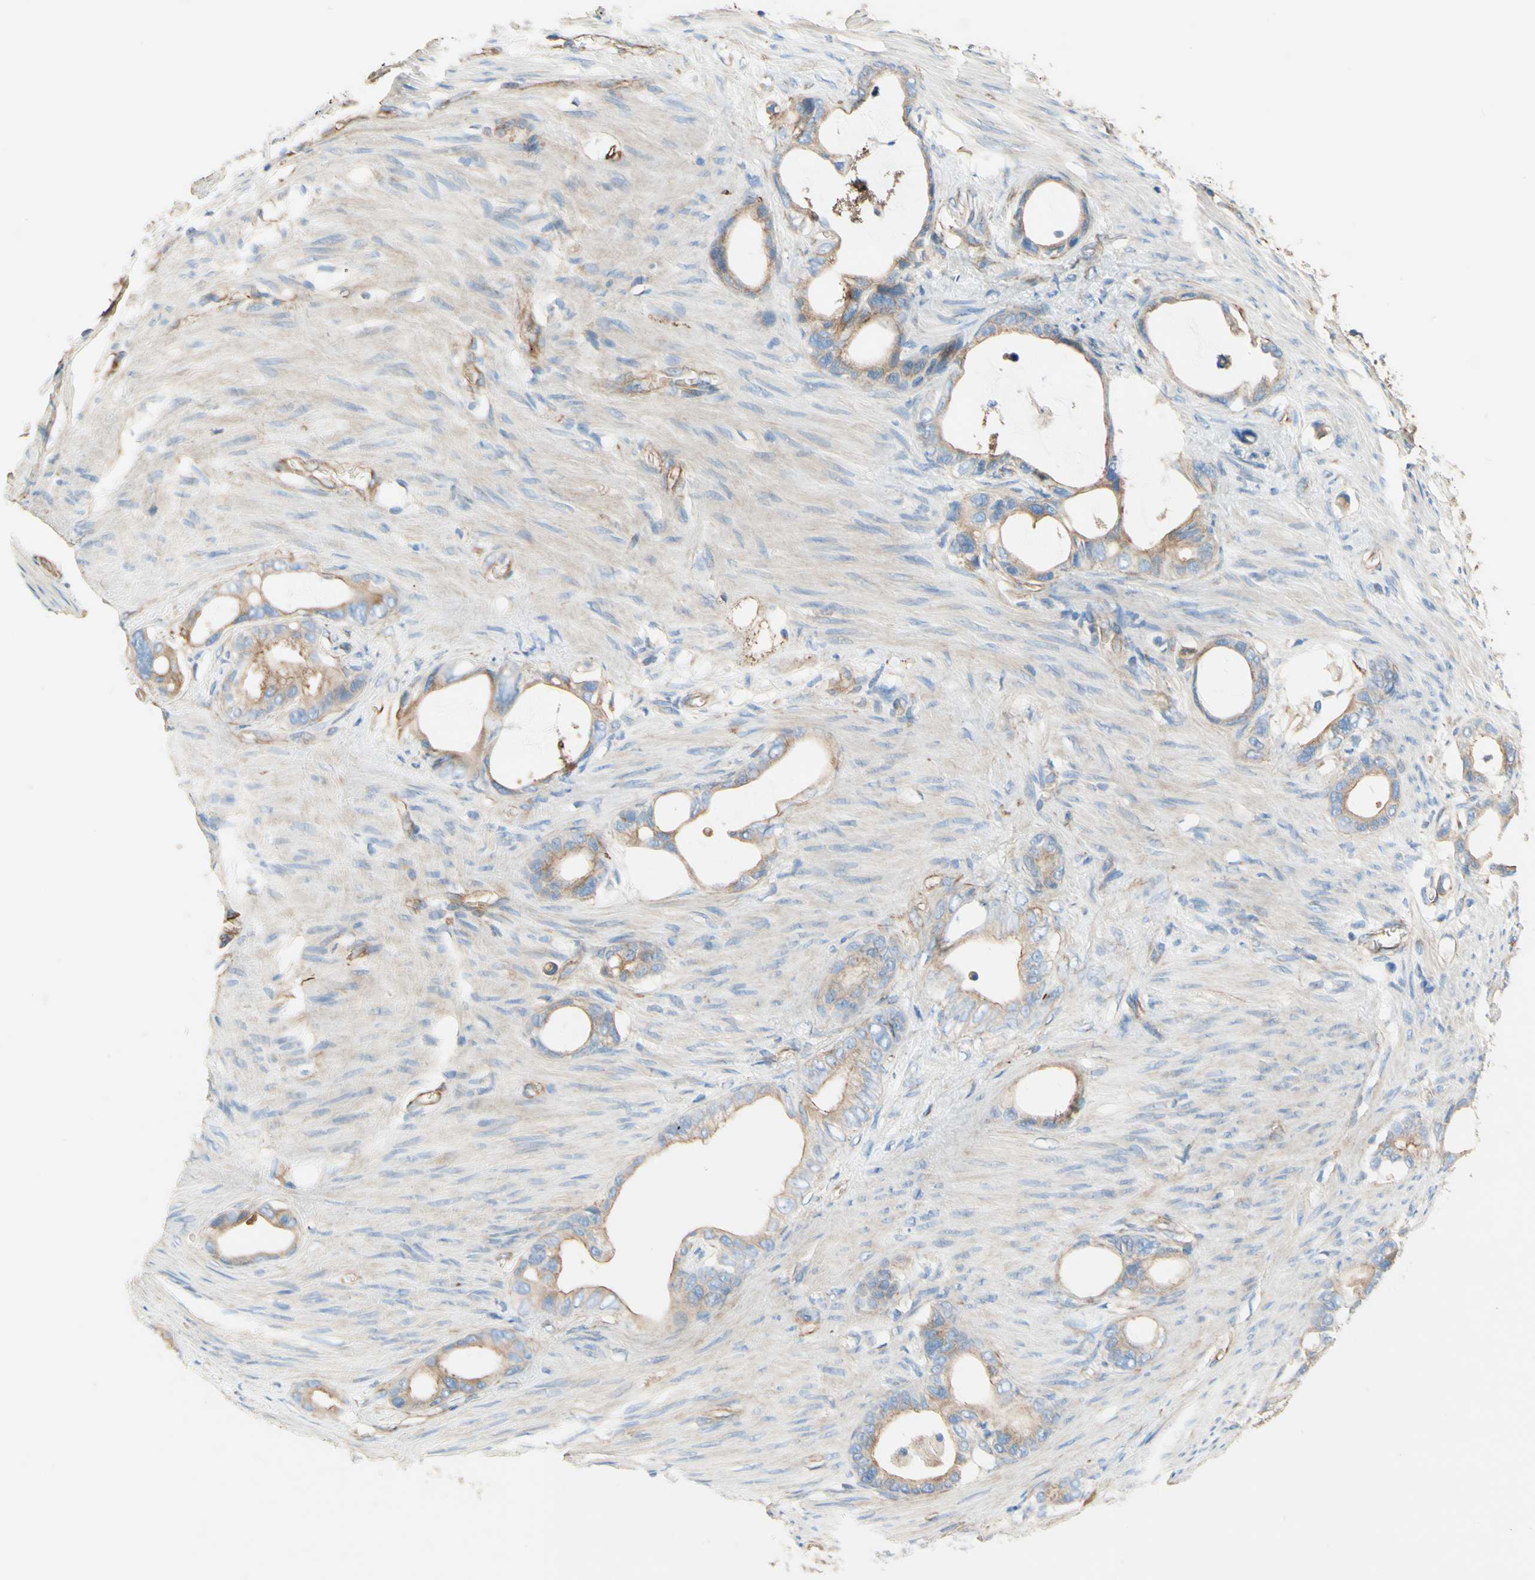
{"staining": {"intensity": "weak", "quantity": ">75%", "location": "cytoplasmic/membranous"}, "tissue": "stomach cancer", "cell_type": "Tumor cells", "image_type": "cancer", "snomed": [{"axis": "morphology", "description": "Adenocarcinoma, NOS"}, {"axis": "topography", "description": "Stomach"}], "caption": "Immunohistochemistry of adenocarcinoma (stomach) reveals low levels of weak cytoplasmic/membranous positivity in about >75% of tumor cells.", "gene": "ENDOD1", "patient": {"sex": "female", "age": 75}}